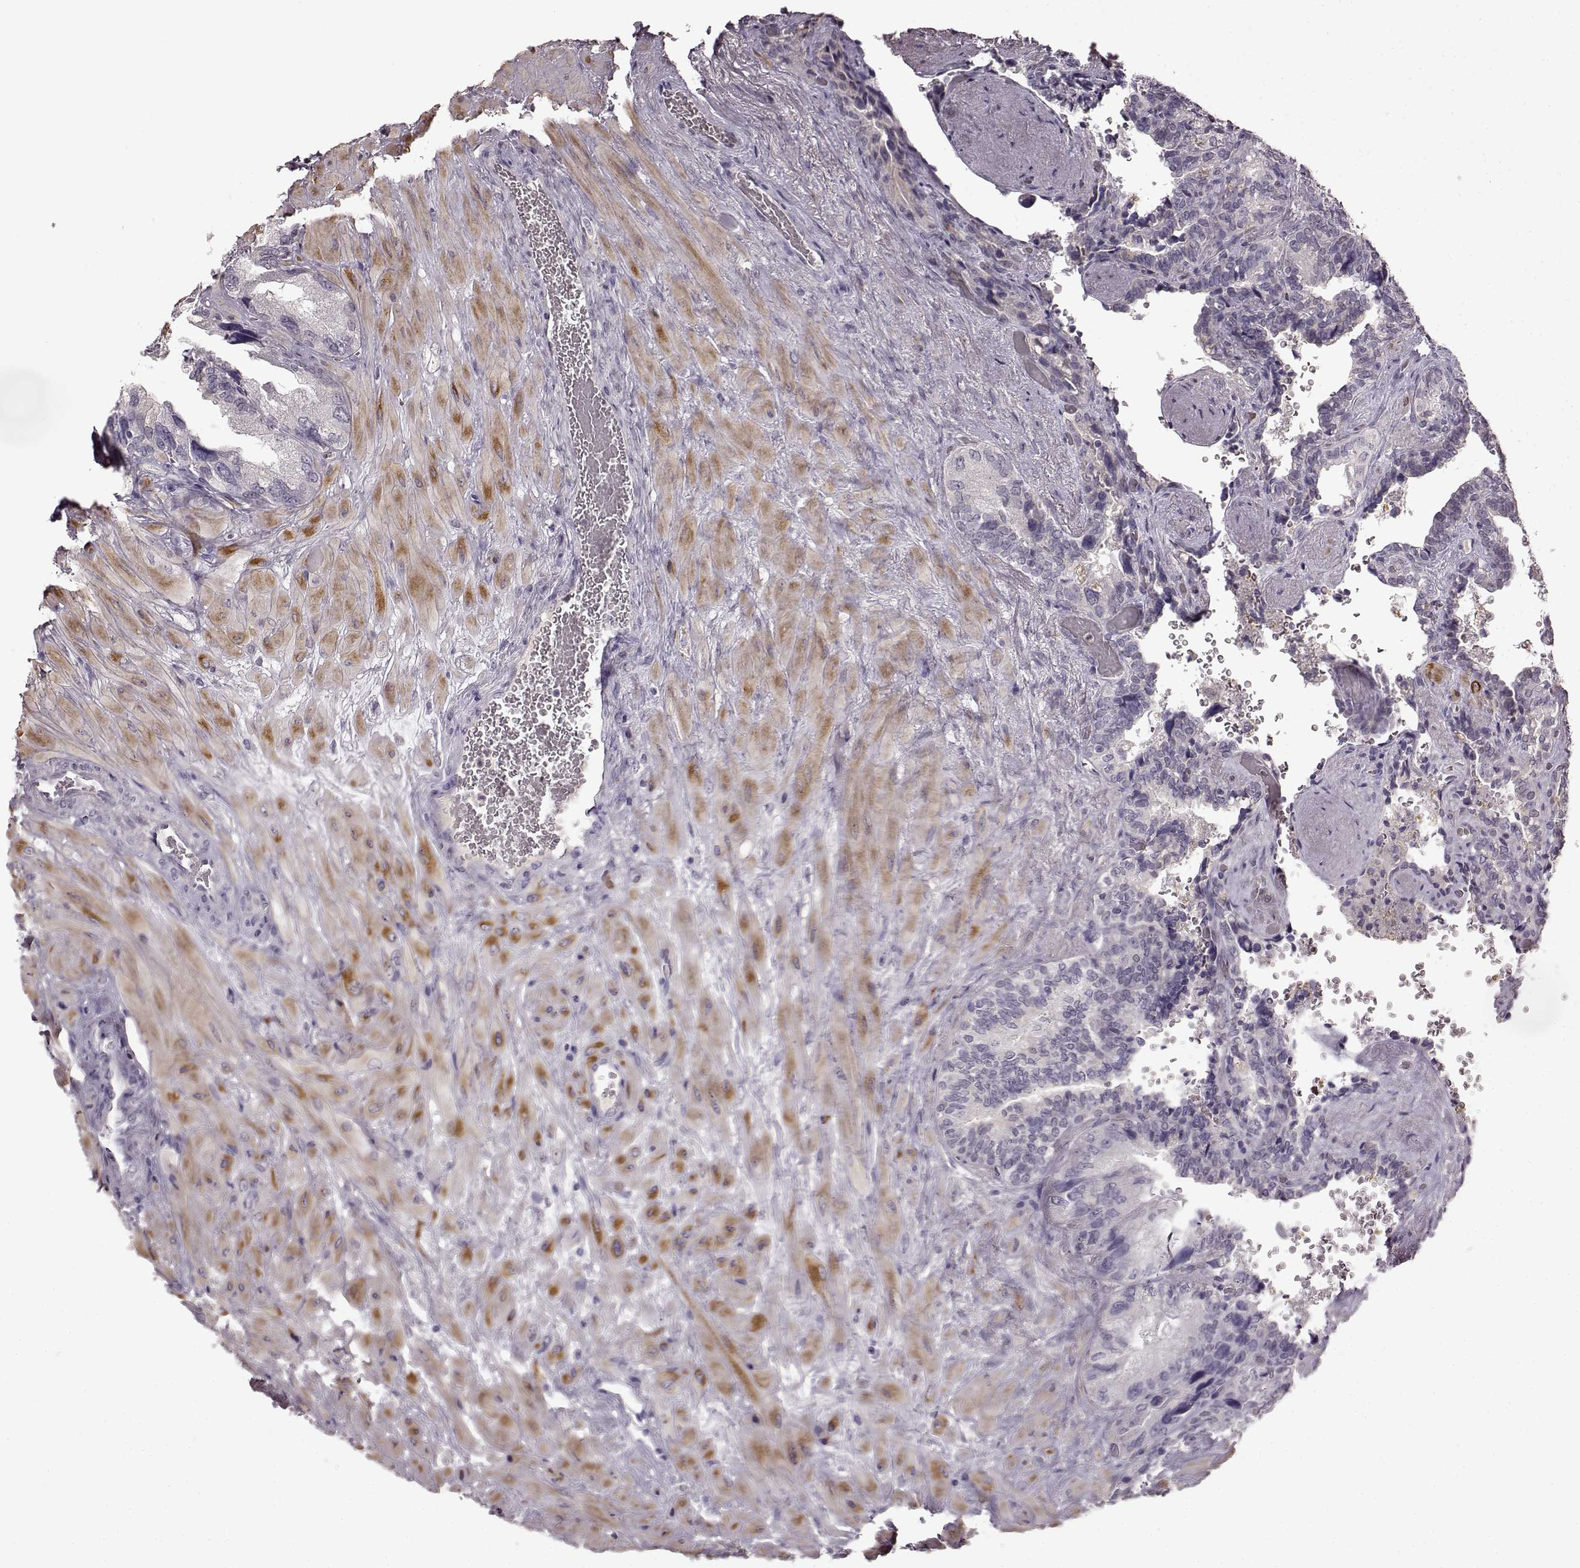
{"staining": {"intensity": "negative", "quantity": "none", "location": "none"}, "tissue": "seminal vesicle", "cell_type": "Glandular cells", "image_type": "normal", "snomed": [{"axis": "morphology", "description": "Normal tissue, NOS"}, {"axis": "topography", "description": "Seminal veicle"}], "caption": "Seminal vesicle stained for a protein using immunohistochemistry (IHC) shows no staining glandular cells.", "gene": "CNGA3", "patient": {"sex": "male", "age": 69}}